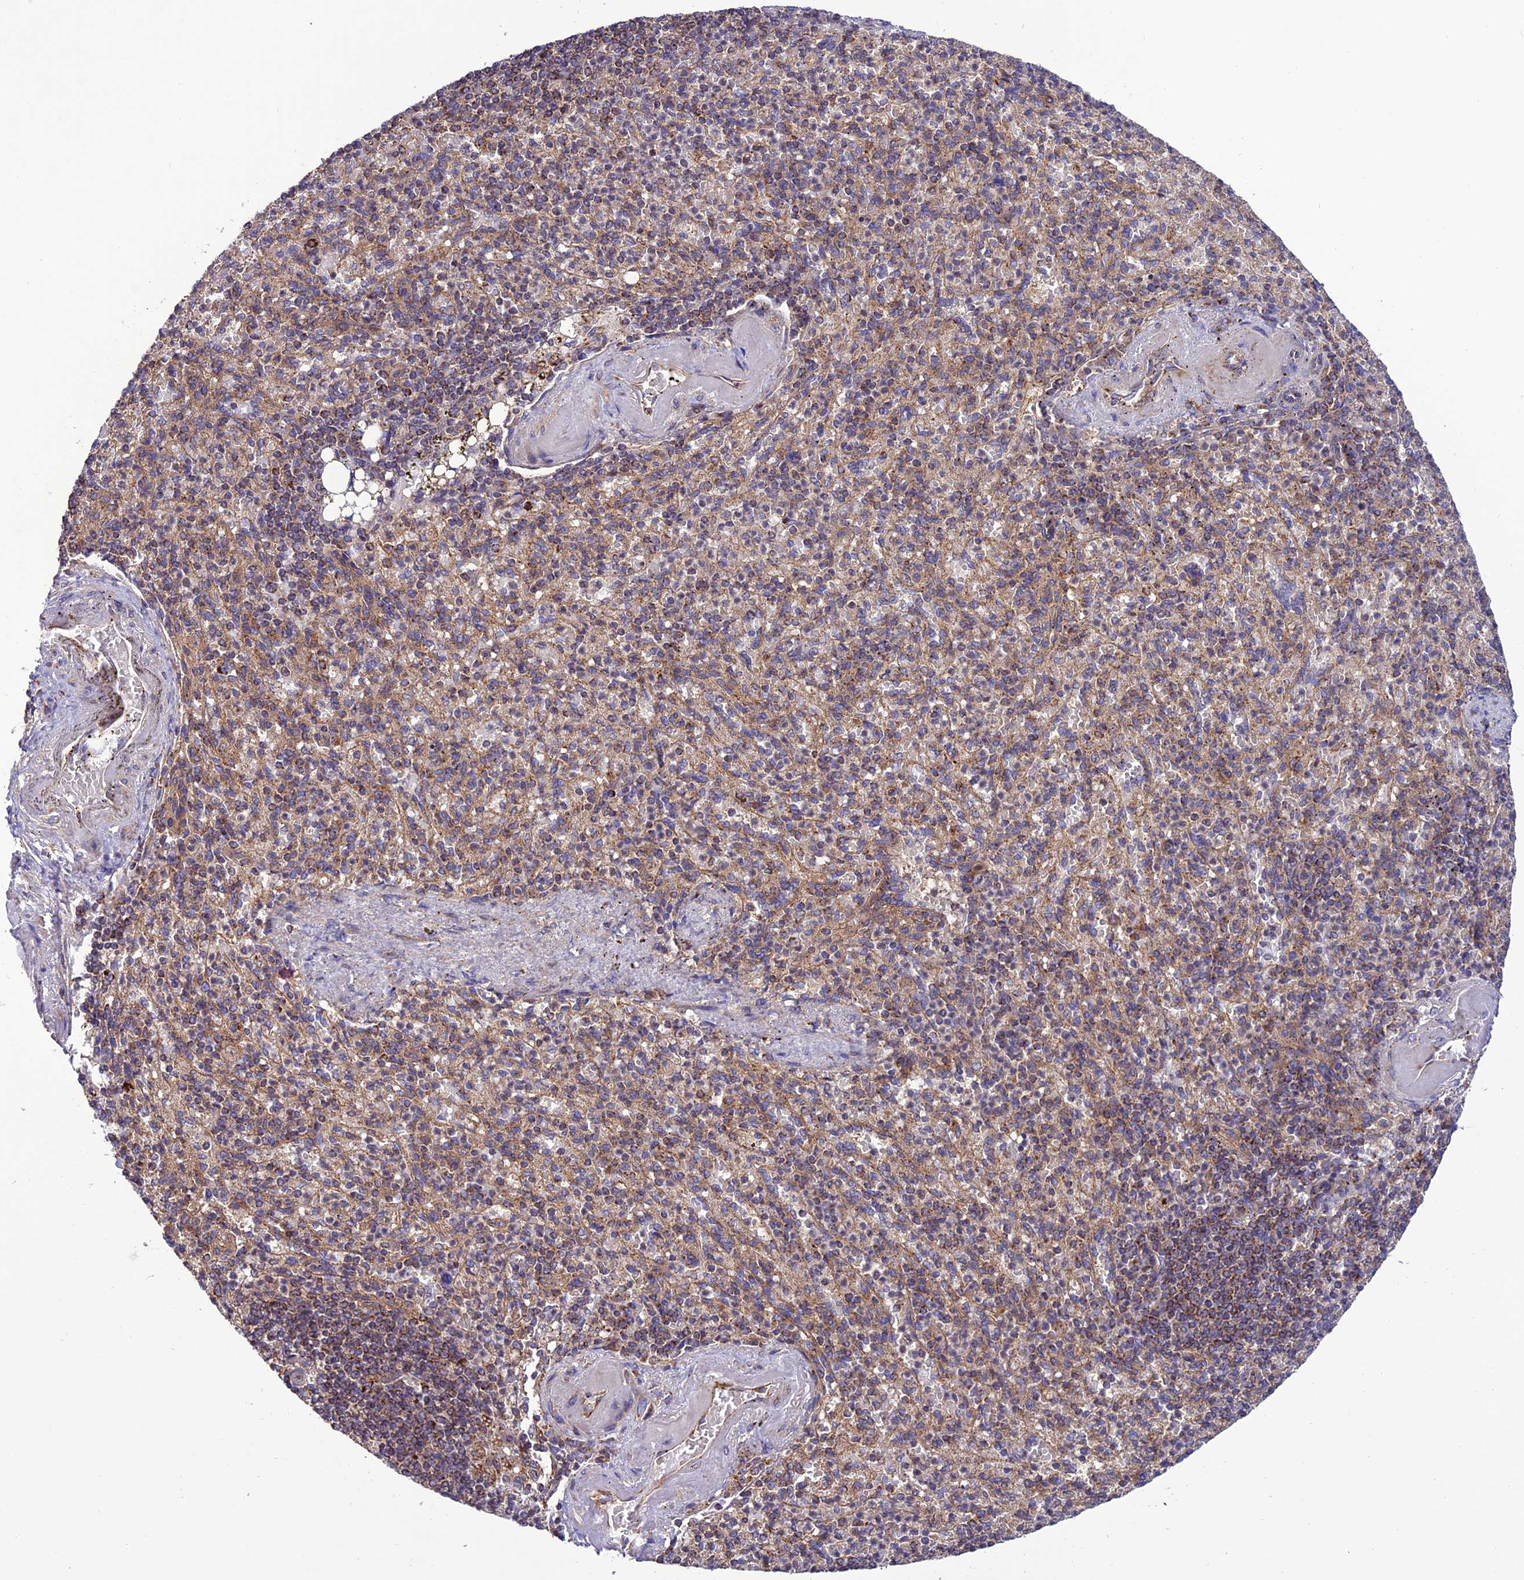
{"staining": {"intensity": "weak", "quantity": "25%-75%", "location": "cytoplasmic/membranous"}, "tissue": "spleen", "cell_type": "Cells in red pulp", "image_type": "normal", "snomed": [{"axis": "morphology", "description": "Normal tissue, NOS"}, {"axis": "topography", "description": "Spleen"}], "caption": "A high-resolution micrograph shows immunohistochemistry (IHC) staining of benign spleen, which displays weak cytoplasmic/membranous staining in approximately 25%-75% of cells in red pulp. The staining was performed using DAB (3,3'-diaminobenzidine) to visualize the protein expression in brown, while the nuclei were stained in blue with hematoxylin (Magnification: 20x).", "gene": "MRPS9", "patient": {"sex": "female", "age": 74}}